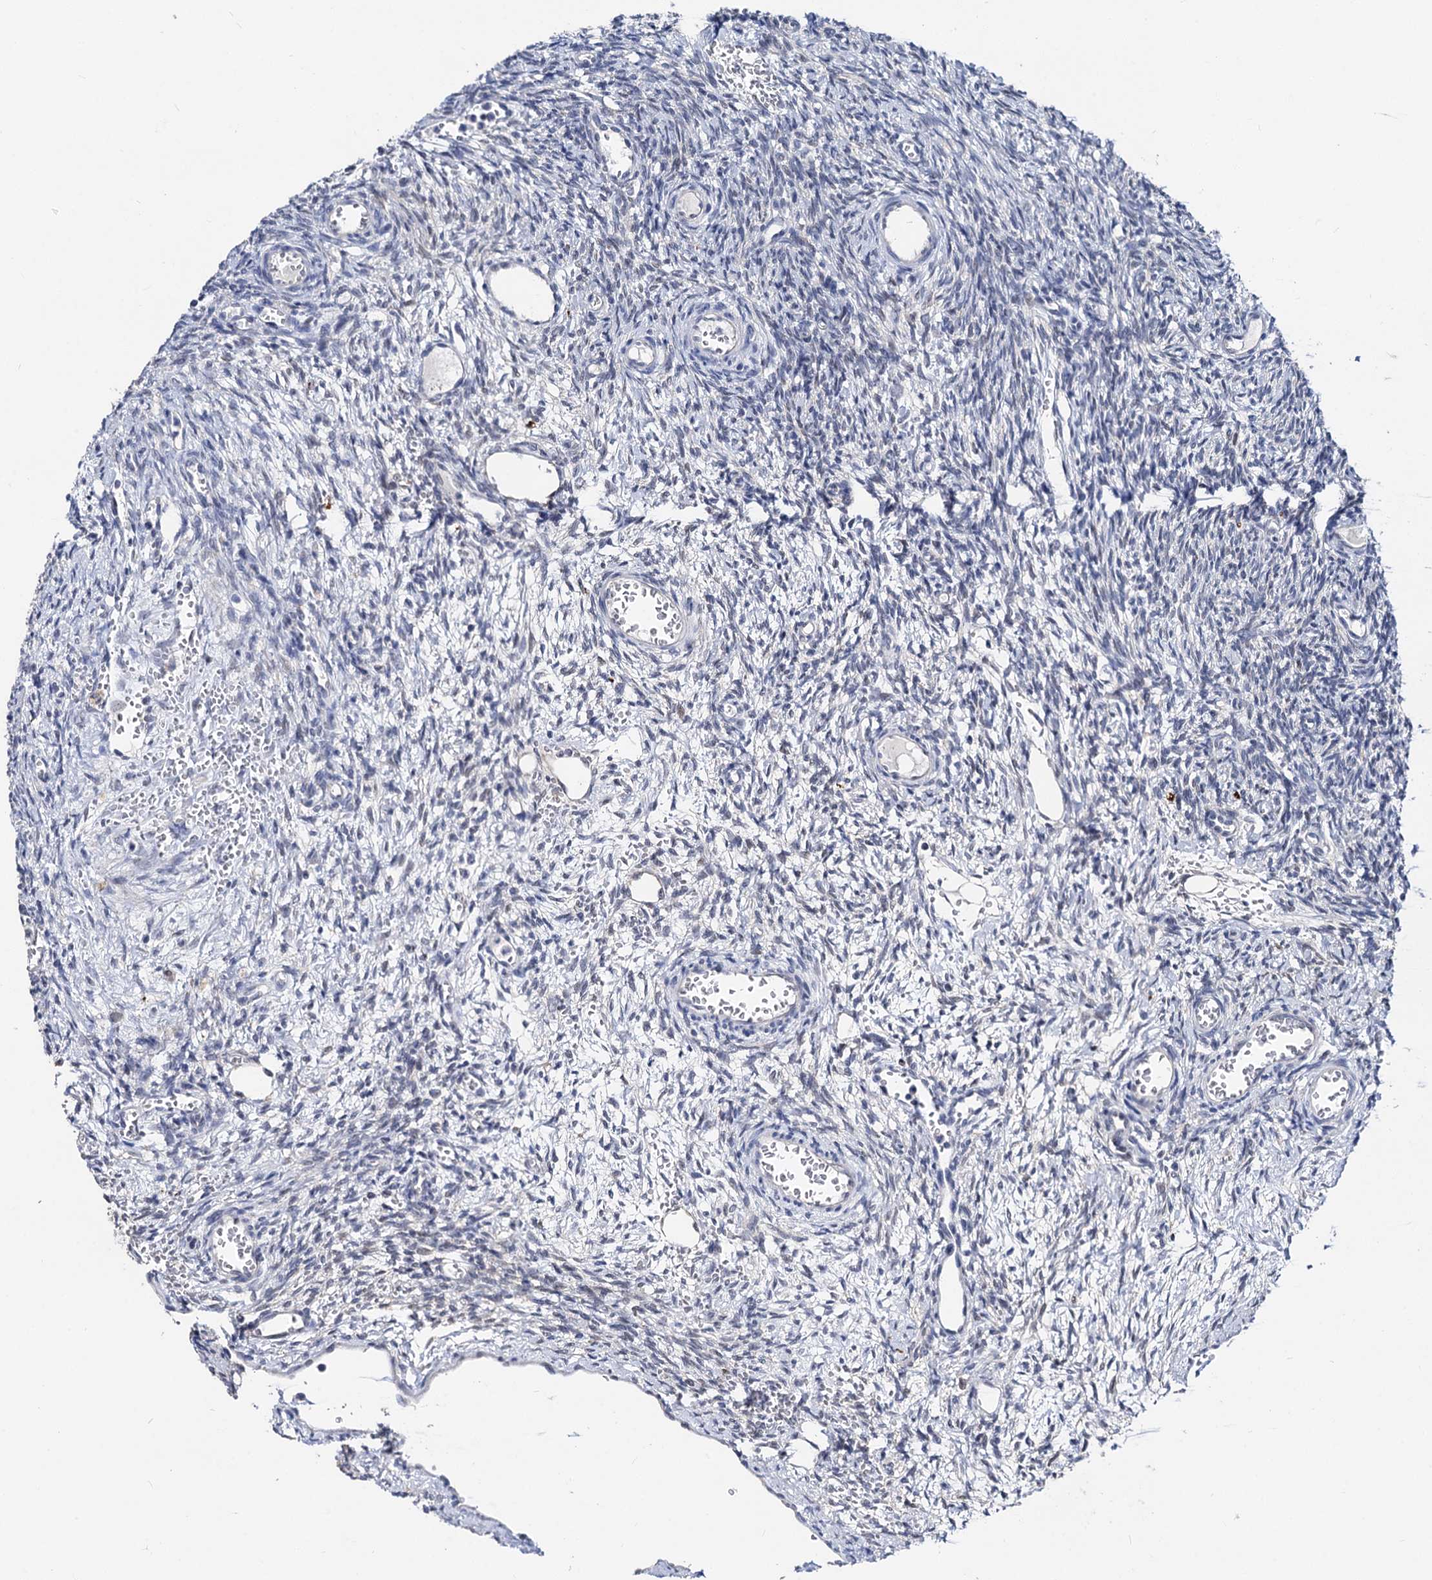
{"staining": {"intensity": "strong", "quantity": "25%-75%", "location": "cytoplasmic/membranous"}, "tissue": "ovary", "cell_type": "Follicle cells", "image_type": "normal", "snomed": [{"axis": "morphology", "description": "Normal tissue, NOS"}, {"axis": "topography", "description": "Ovary"}], "caption": "DAB (3,3'-diaminobenzidine) immunohistochemical staining of benign ovary demonstrates strong cytoplasmic/membranous protein positivity in approximately 25%-75% of follicle cells.", "gene": "CAPRIN2", "patient": {"sex": "female", "age": 39}}